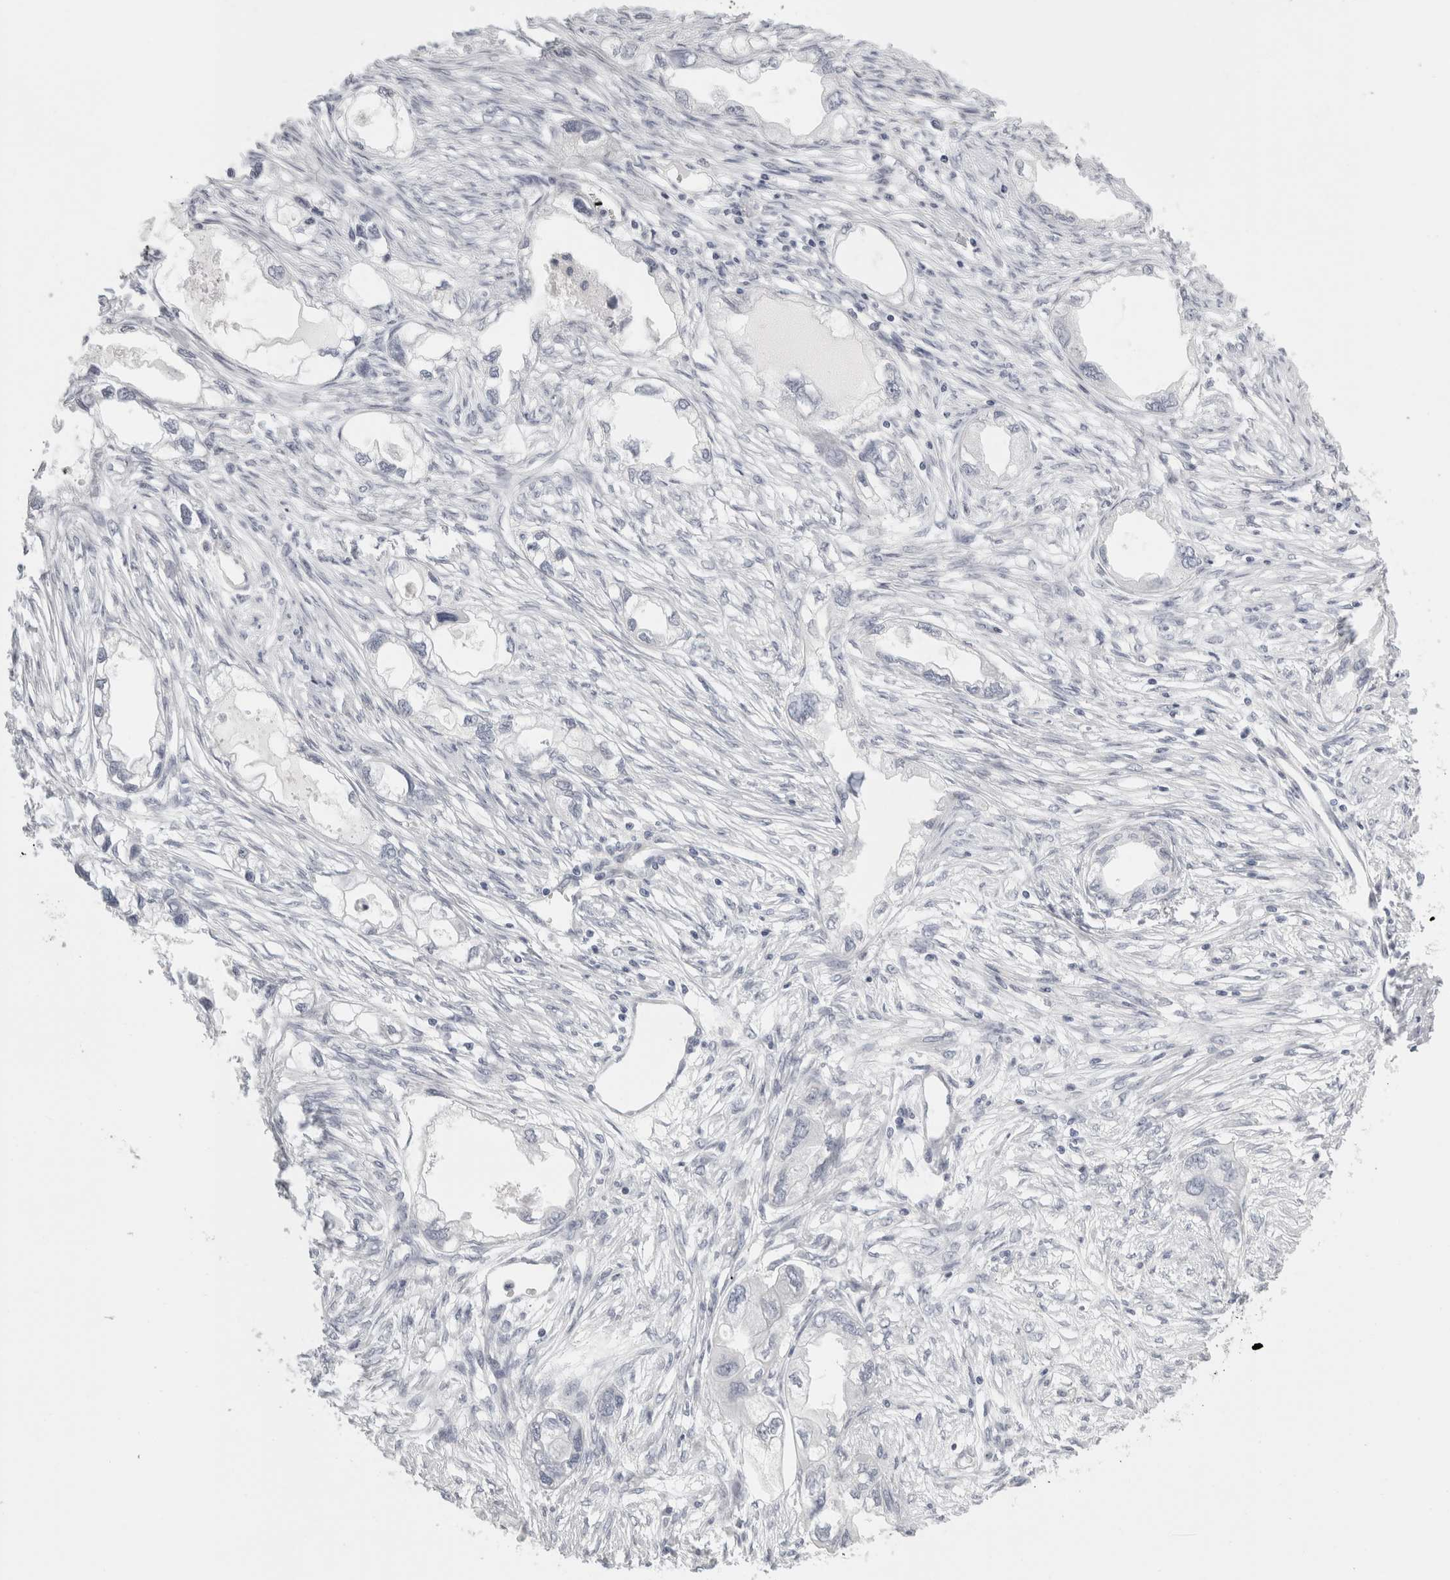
{"staining": {"intensity": "negative", "quantity": "none", "location": "none"}, "tissue": "endometrial cancer", "cell_type": "Tumor cells", "image_type": "cancer", "snomed": [{"axis": "morphology", "description": "Adenocarcinoma, NOS"}, {"axis": "morphology", "description": "Adenocarcinoma, metastatic, NOS"}, {"axis": "topography", "description": "Adipose tissue"}, {"axis": "topography", "description": "Endometrium"}], "caption": "An image of endometrial adenocarcinoma stained for a protein demonstrates no brown staining in tumor cells.", "gene": "FBLIM1", "patient": {"sex": "female", "age": 67}}